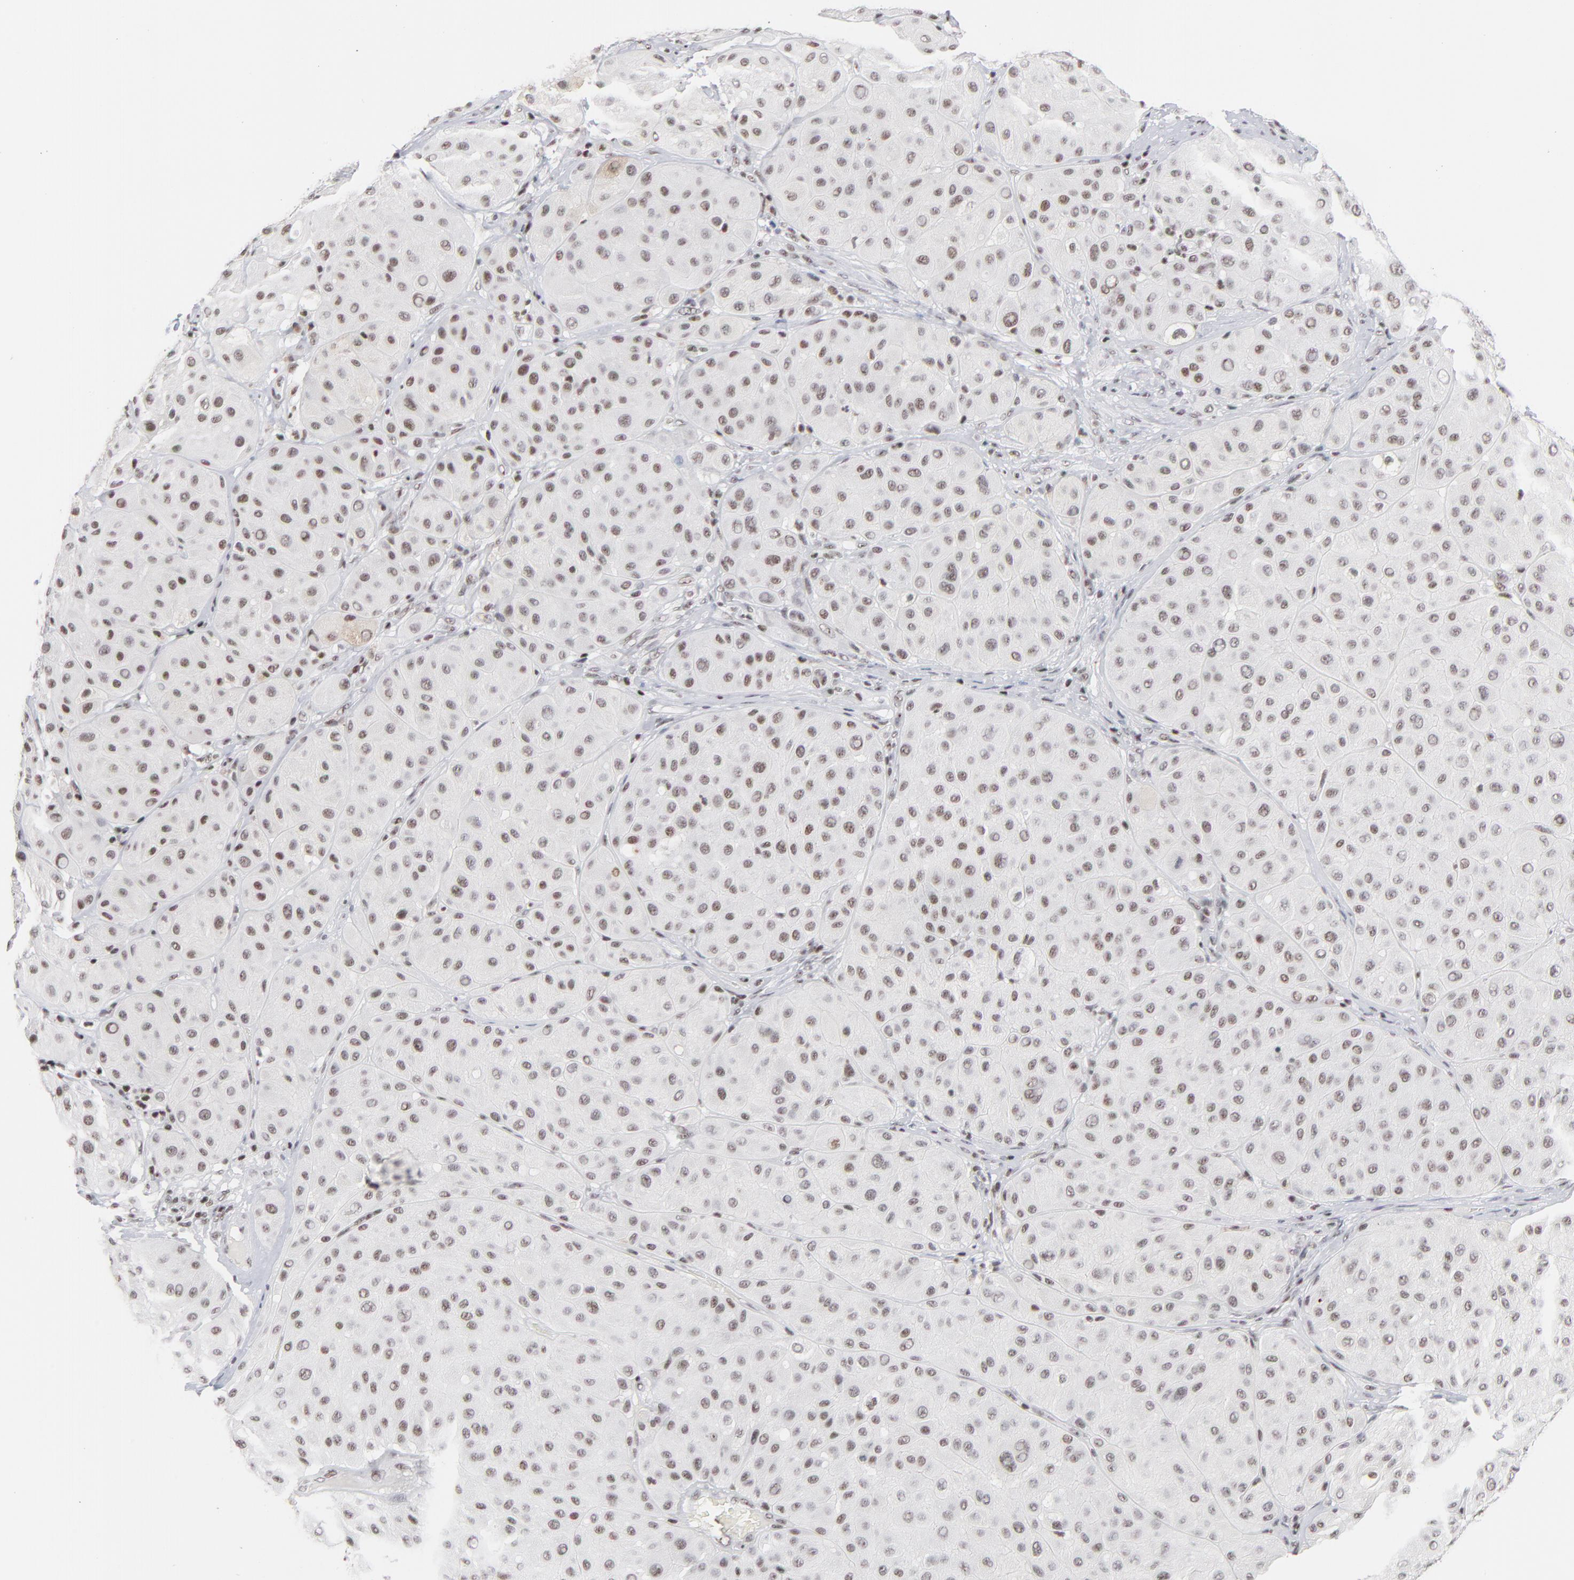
{"staining": {"intensity": "weak", "quantity": ">75%", "location": "nuclear"}, "tissue": "melanoma", "cell_type": "Tumor cells", "image_type": "cancer", "snomed": [{"axis": "morphology", "description": "Normal tissue, NOS"}, {"axis": "morphology", "description": "Malignant melanoma, Metastatic site"}, {"axis": "topography", "description": "Skin"}], "caption": "Tumor cells show low levels of weak nuclear expression in about >75% of cells in human melanoma.", "gene": "ZNF143", "patient": {"sex": "male", "age": 41}}